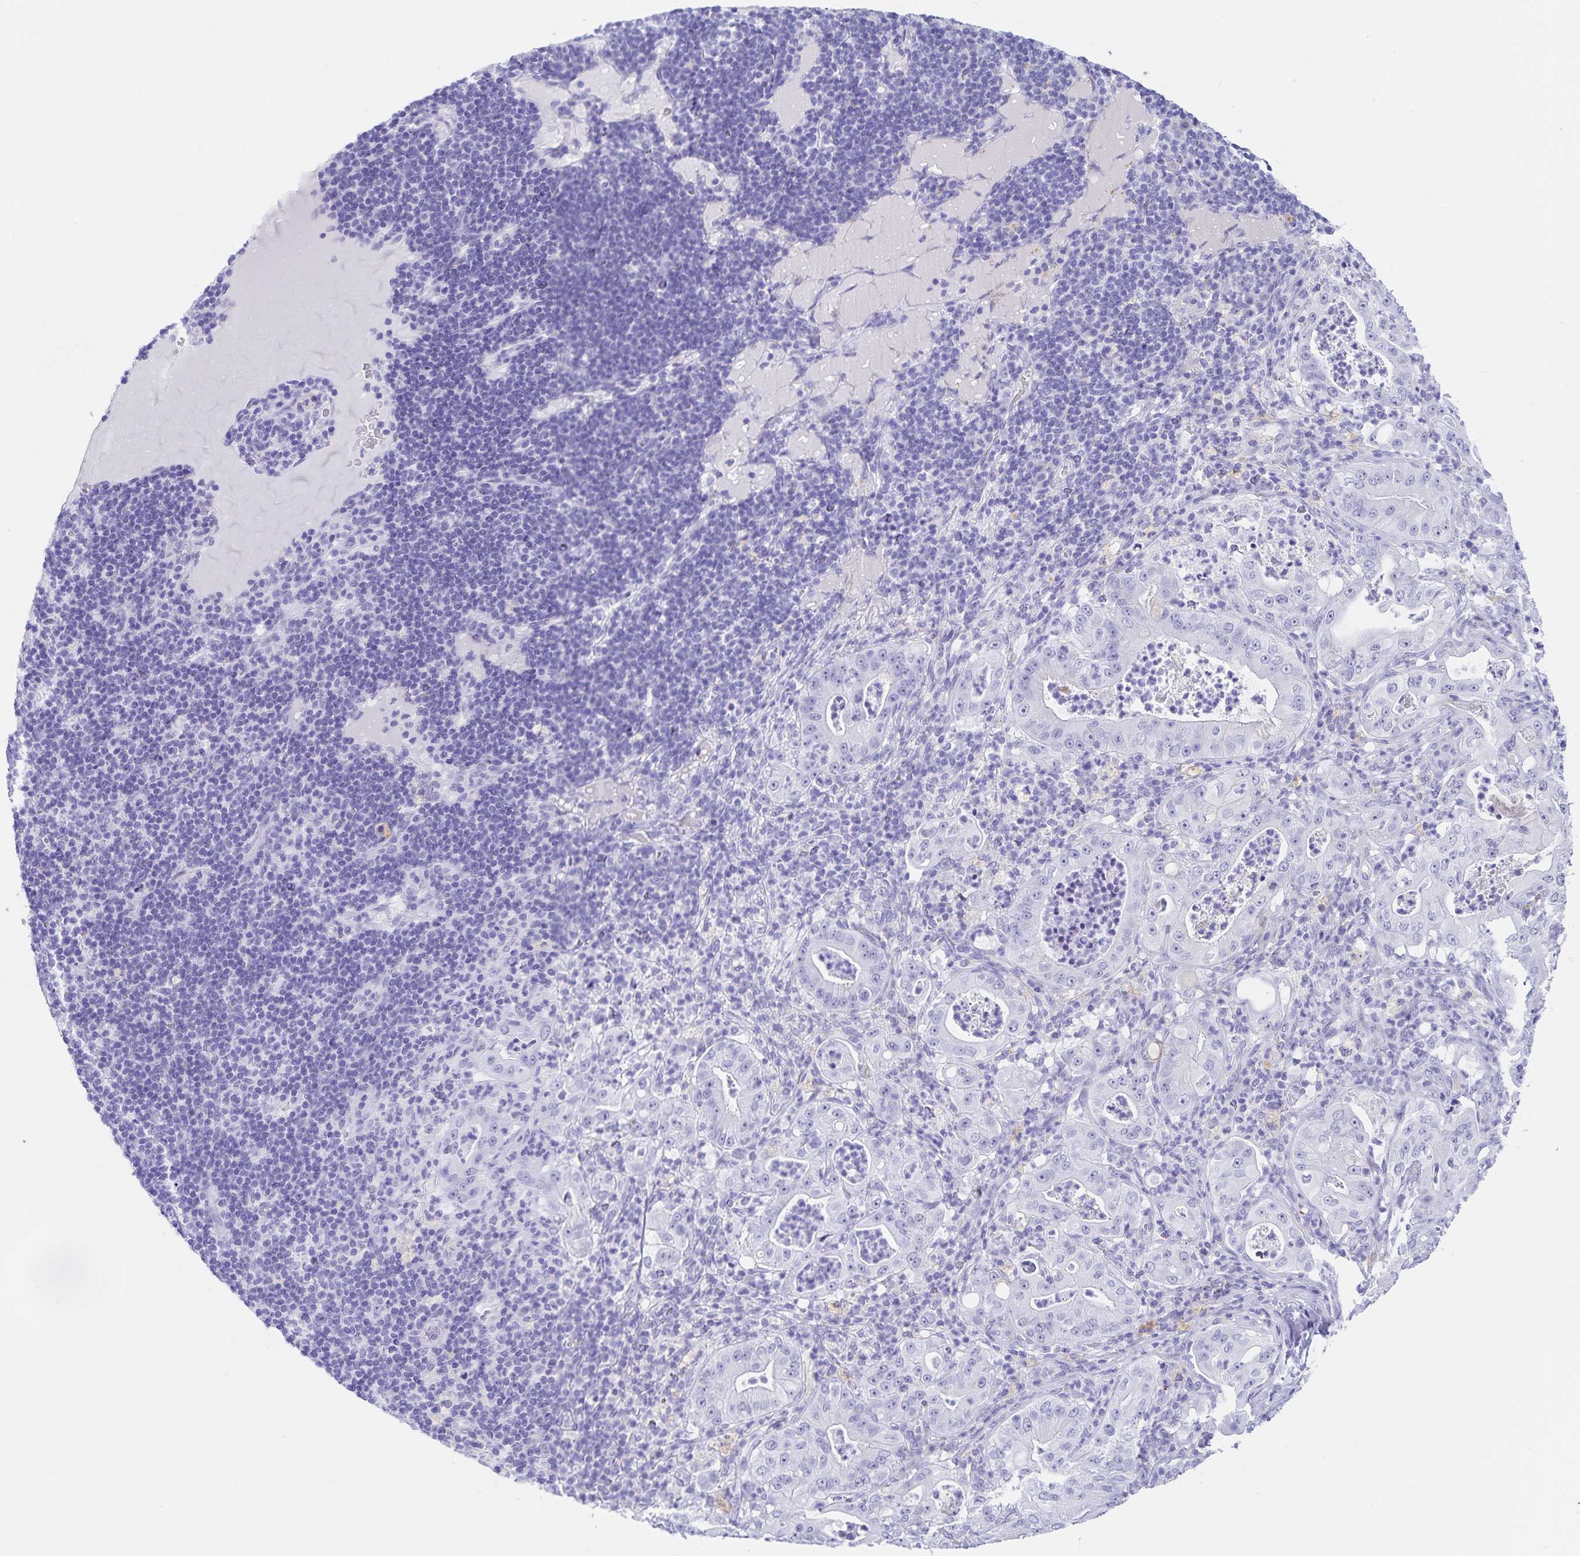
{"staining": {"intensity": "negative", "quantity": "none", "location": "none"}, "tissue": "pancreatic cancer", "cell_type": "Tumor cells", "image_type": "cancer", "snomed": [{"axis": "morphology", "description": "Adenocarcinoma, NOS"}, {"axis": "topography", "description": "Pancreas"}], "caption": "There is no significant expression in tumor cells of pancreatic adenocarcinoma.", "gene": "KBTBD13", "patient": {"sex": "male", "age": 71}}